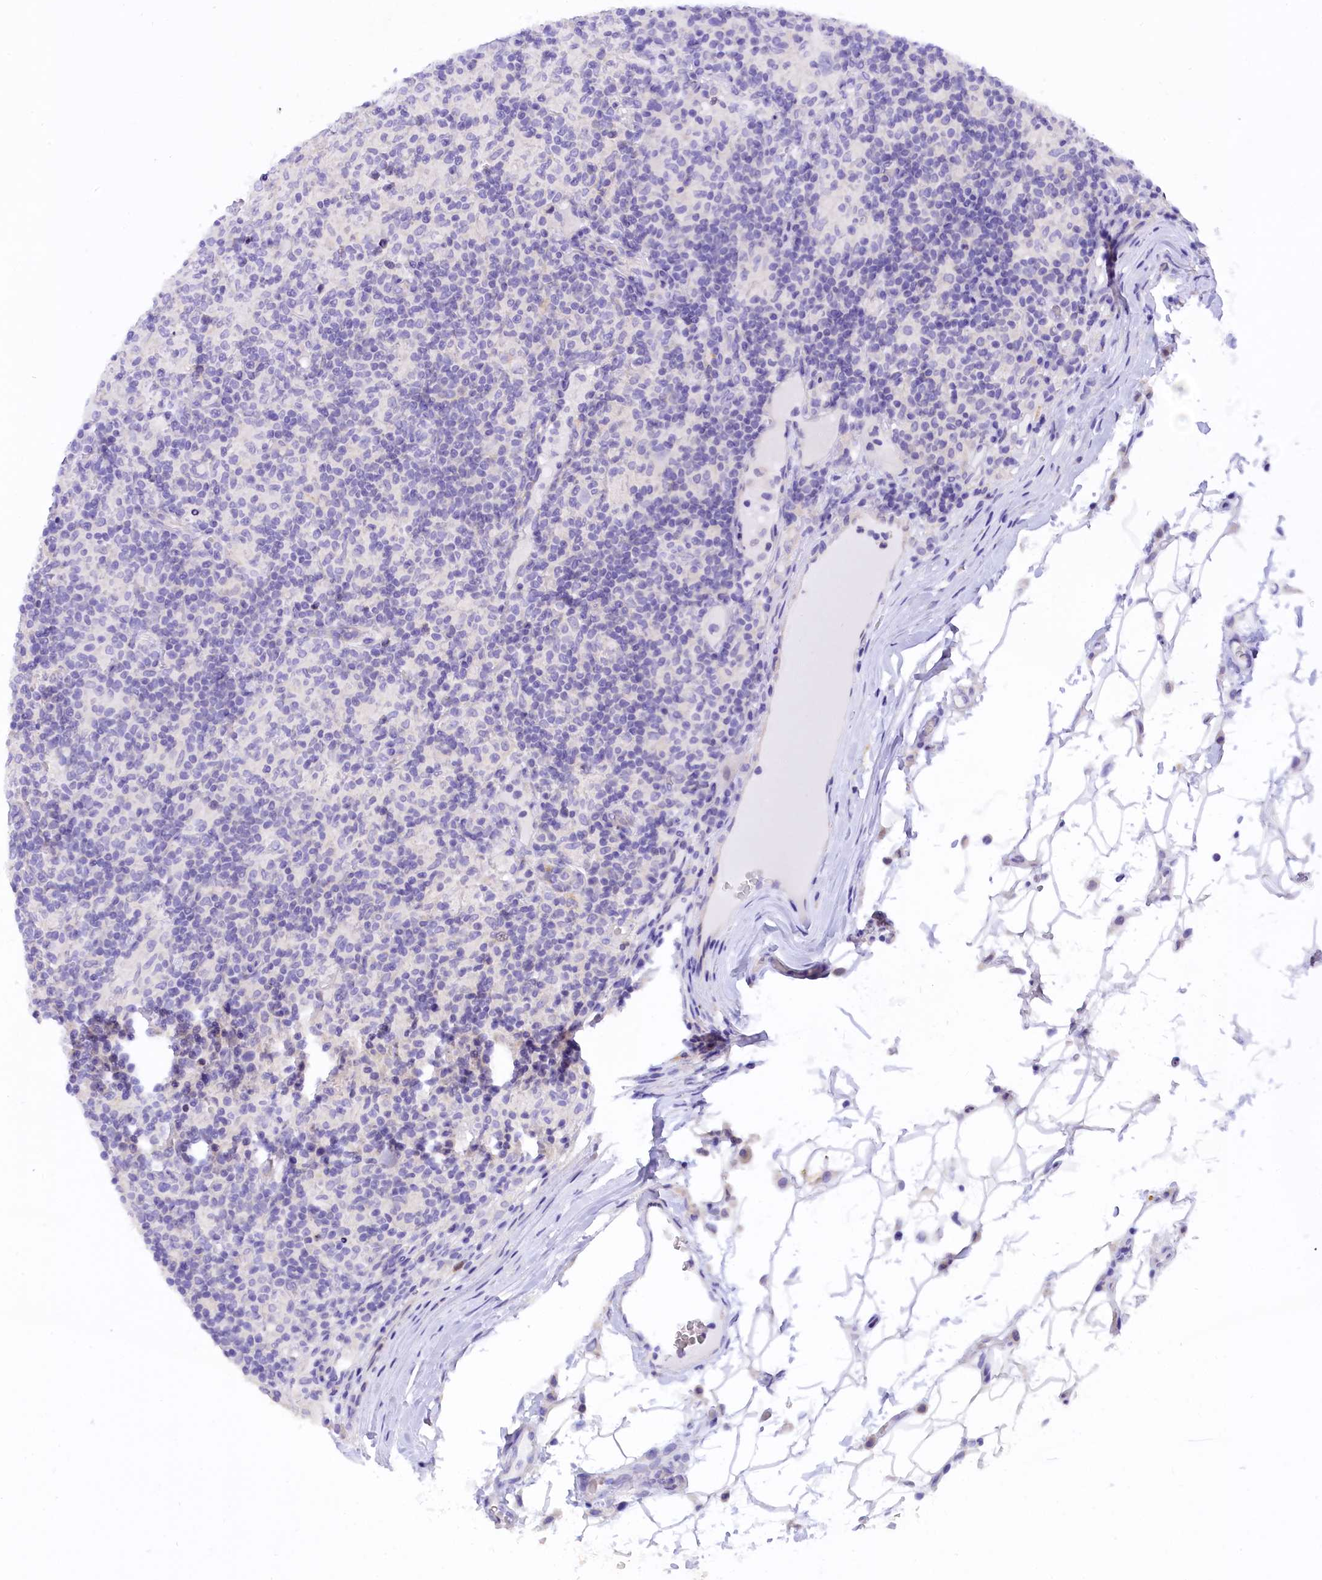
{"staining": {"intensity": "negative", "quantity": "none", "location": "none"}, "tissue": "lymphoma", "cell_type": "Tumor cells", "image_type": "cancer", "snomed": [{"axis": "morphology", "description": "Hodgkin's disease, NOS"}, {"axis": "topography", "description": "Lymph node"}], "caption": "This is an IHC image of human lymphoma. There is no staining in tumor cells.", "gene": "COL6A5", "patient": {"sex": "male", "age": 70}}